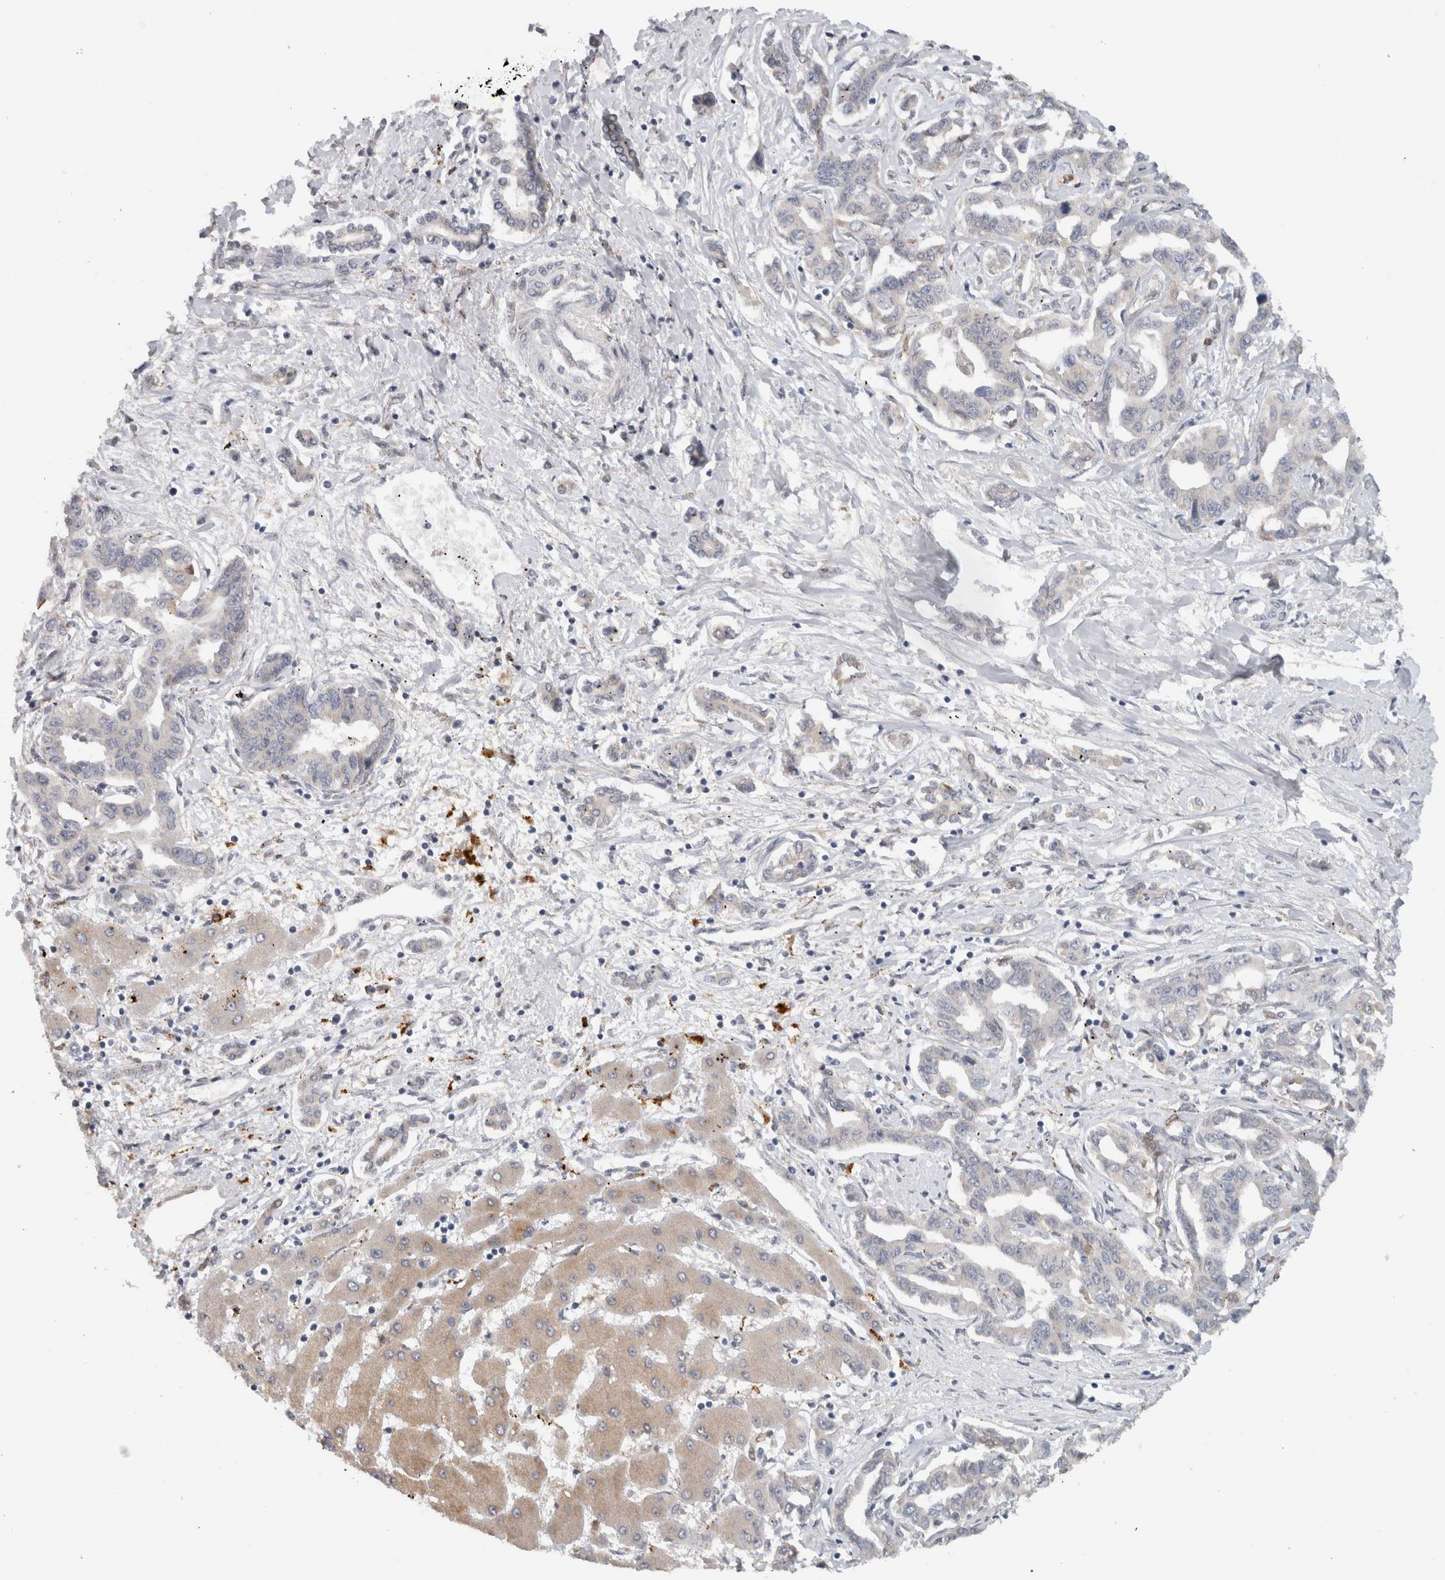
{"staining": {"intensity": "negative", "quantity": "none", "location": "none"}, "tissue": "liver cancer", "cell_type": "Tumor cells", "image_type": "cancer", "snomed": [{"axis": "morphology", "description": "Cholangiocarcinoma"}, {"axis": "topography", "description": "Liver"}], "caption": "A photomicrograph of liver cholangiocarcinoma stained for a protein displays no brown staining in tumor cells.", "gene": "PRXL2A", "patient": {"sex": "male", "age": 59}}